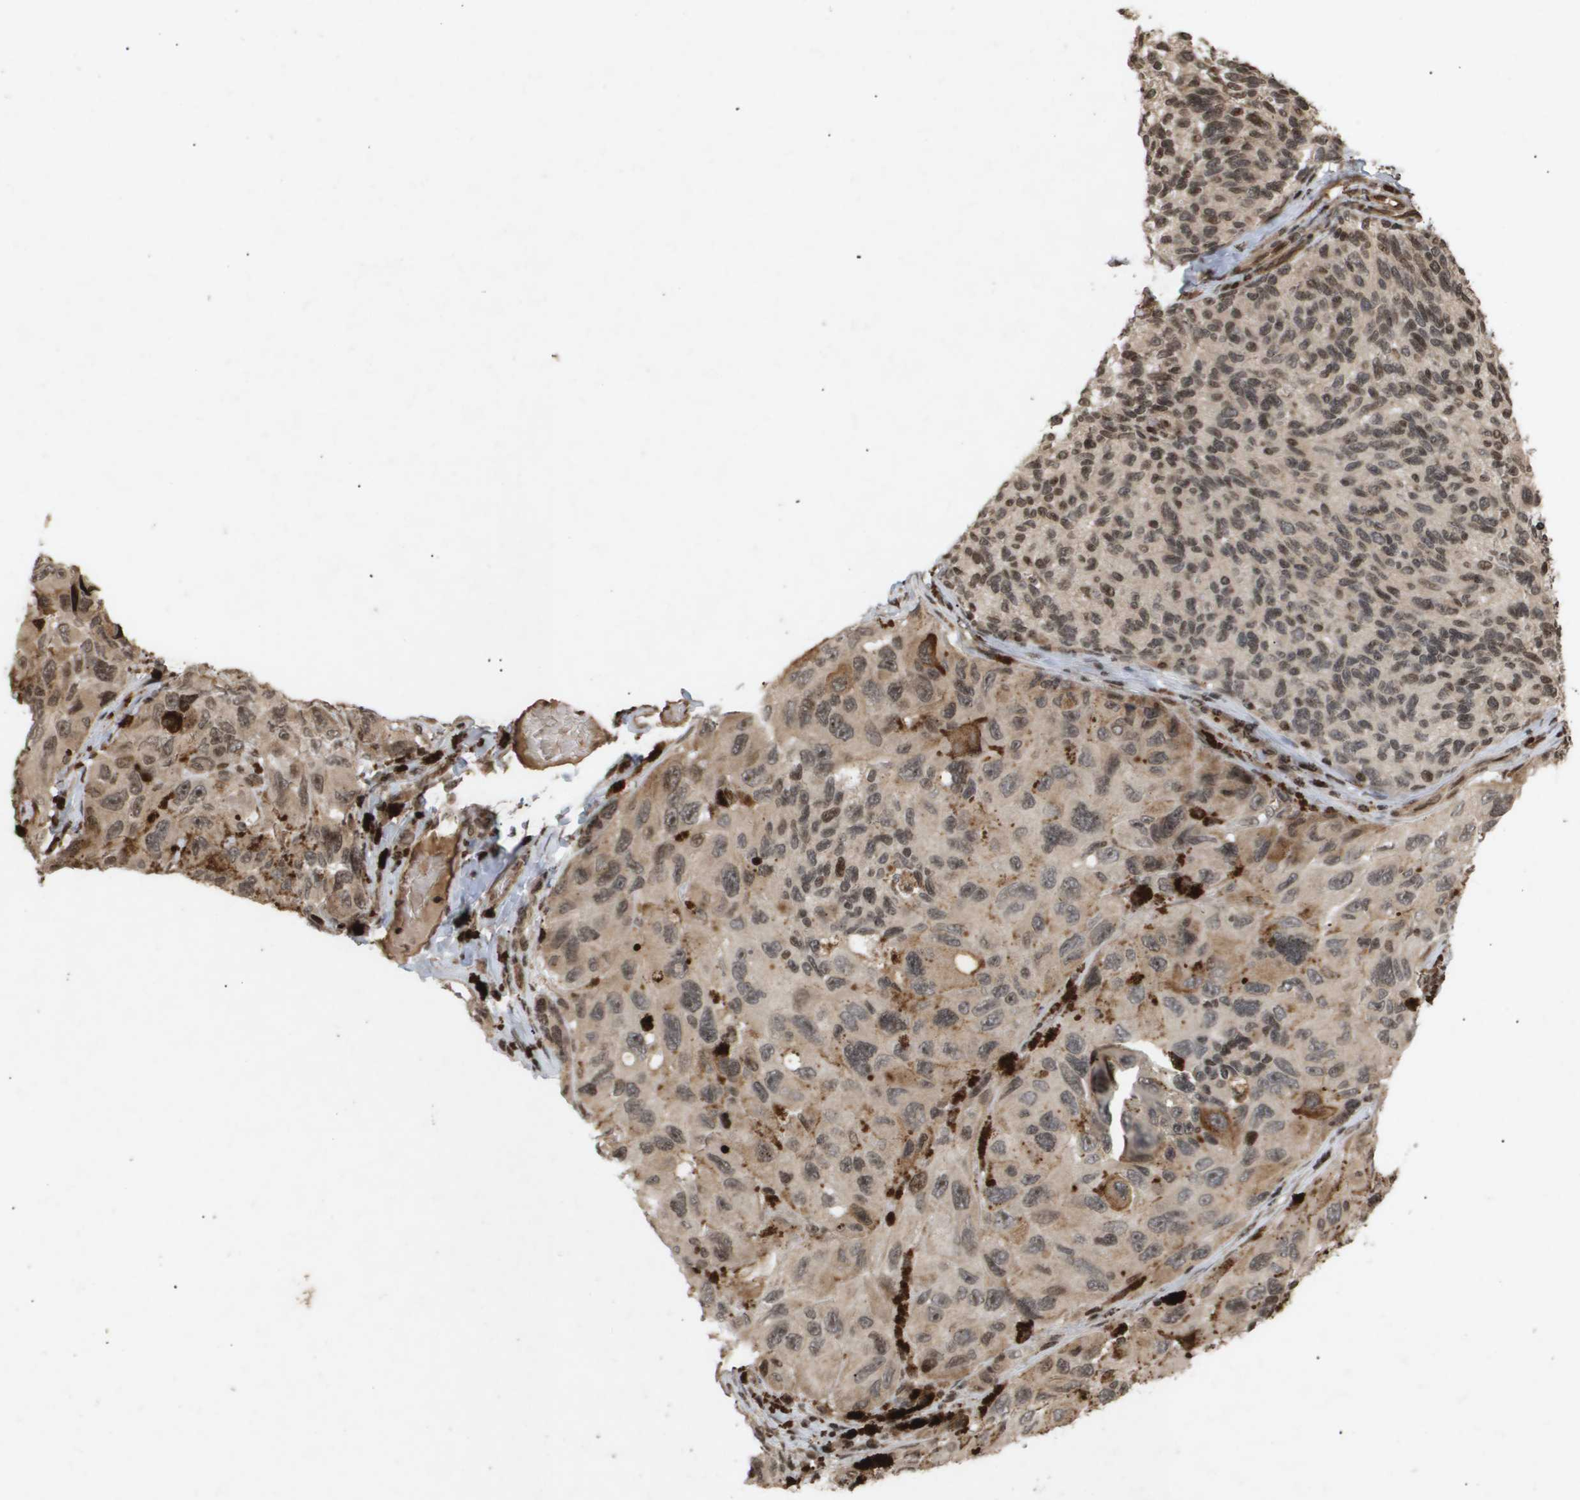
{"staining": {"intensity": "moderate", "quantity": ">75%", "location": "cytoplasmic/membranous"}, "tissue": "melanoma", "cell_type": "Tumor cells", "image_type": "cancer", "snomed": [{"axis": "morphology", "description": "Malignant melanoma, NOS"}, {"axis": "topography", "description": "Skin"}], "caption": "Melanoma stained with immunohistochemistry demonstrates moderate cytoplasmic/membranous staining in about >75% of tumor cells.", "gene": "HSPA6", "patient": {"sex": "female", "age": 73}}